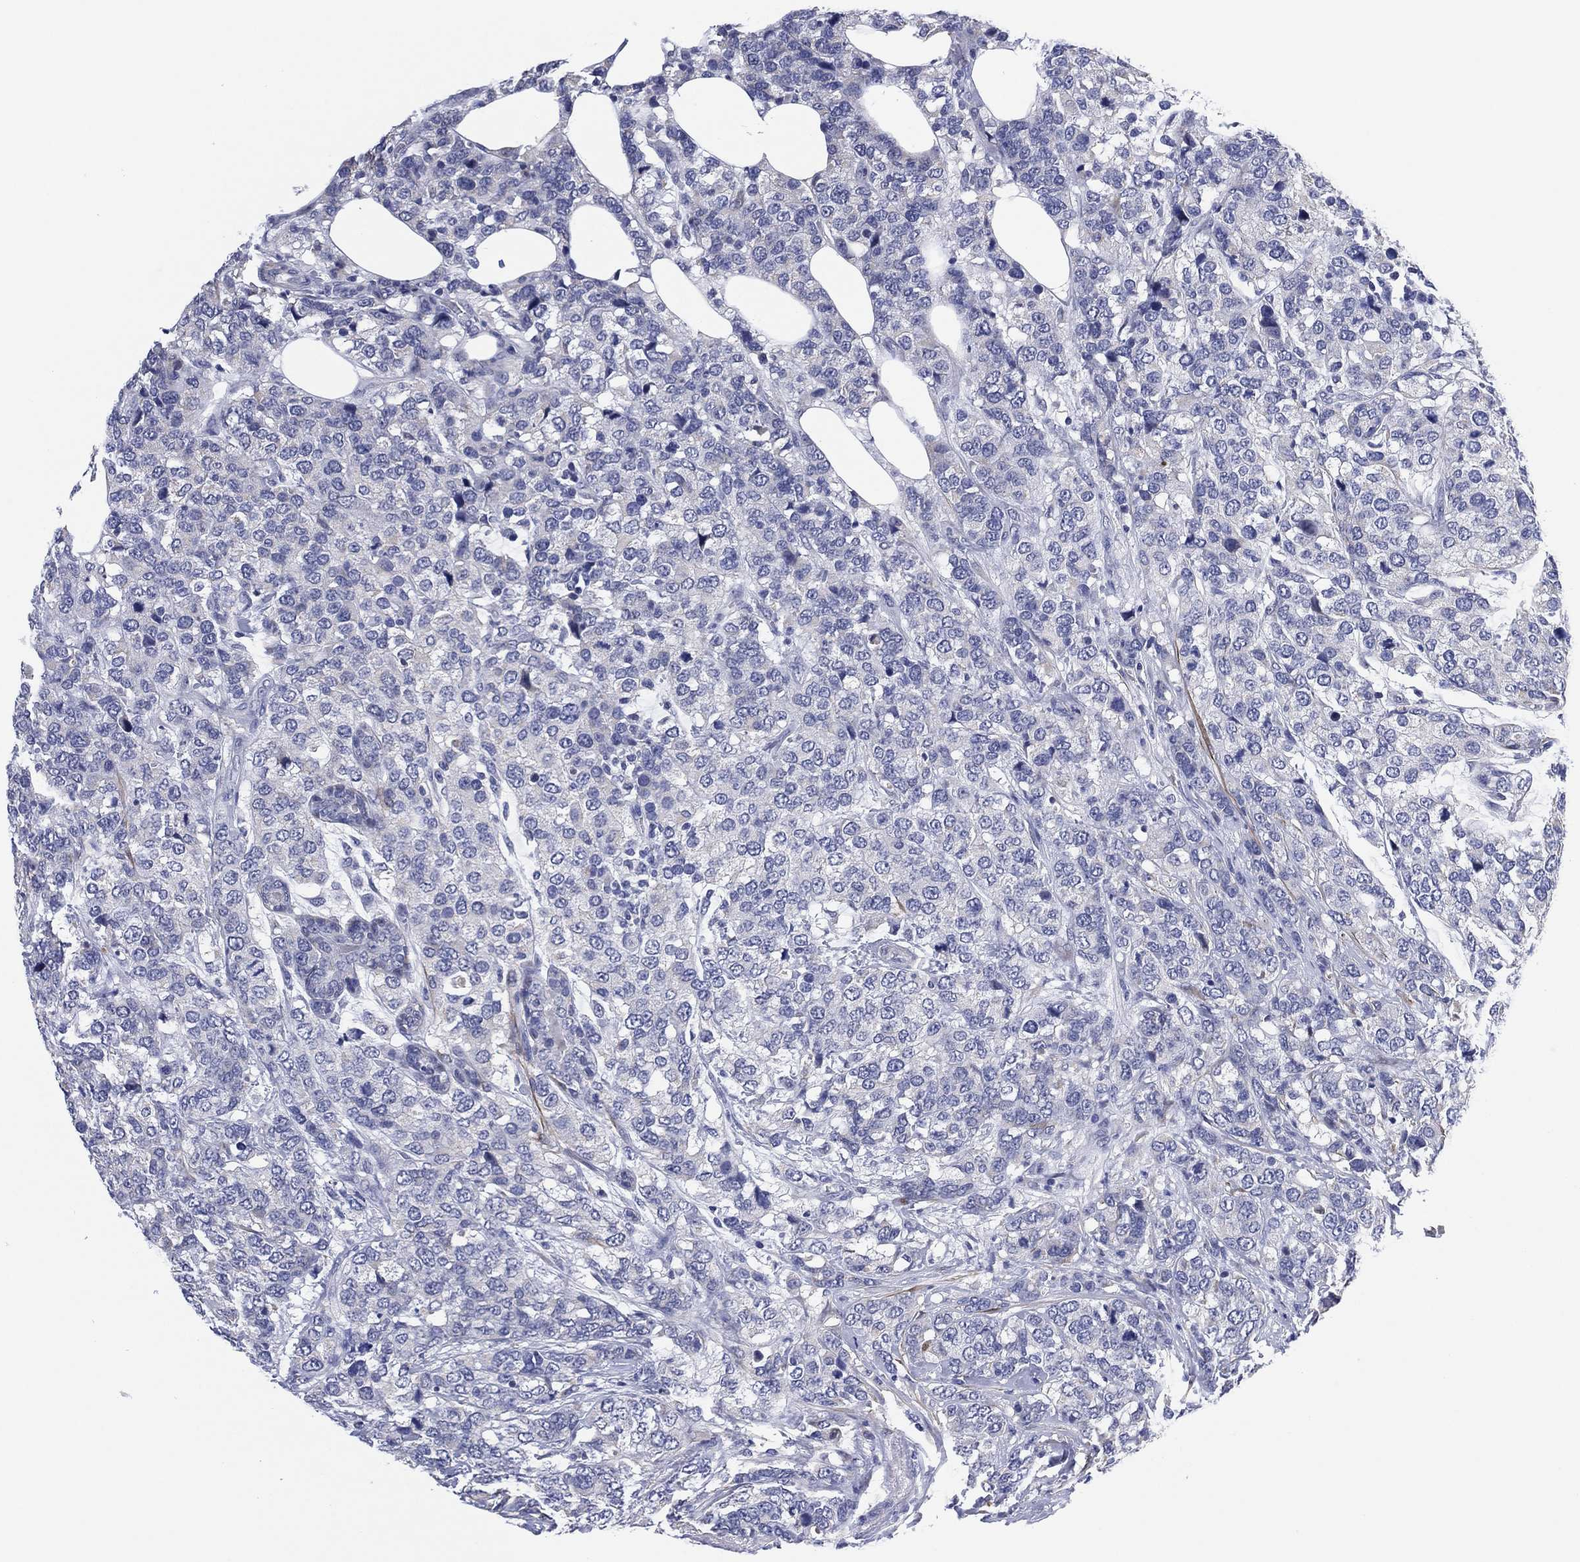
{"staining": {"intensity": "negative", "quantity": "none", "location": "none"}, "tissue": "breast cancer", "cell_type": "Tumor cells", "image_type": "cancer", "snomed": [{"axis": "morphology", "description": "Lobular carcinoma"}, {"axis": "topography", "description": "Breast"}], "caption": "Immunohistochemistry (IHC) image of human breast lobular carcinoma stained for a protein (brown), which reveals no expression in tumor cells.", "gene": "CLIP3", "patient": {"sex": "female", "age": 59}}